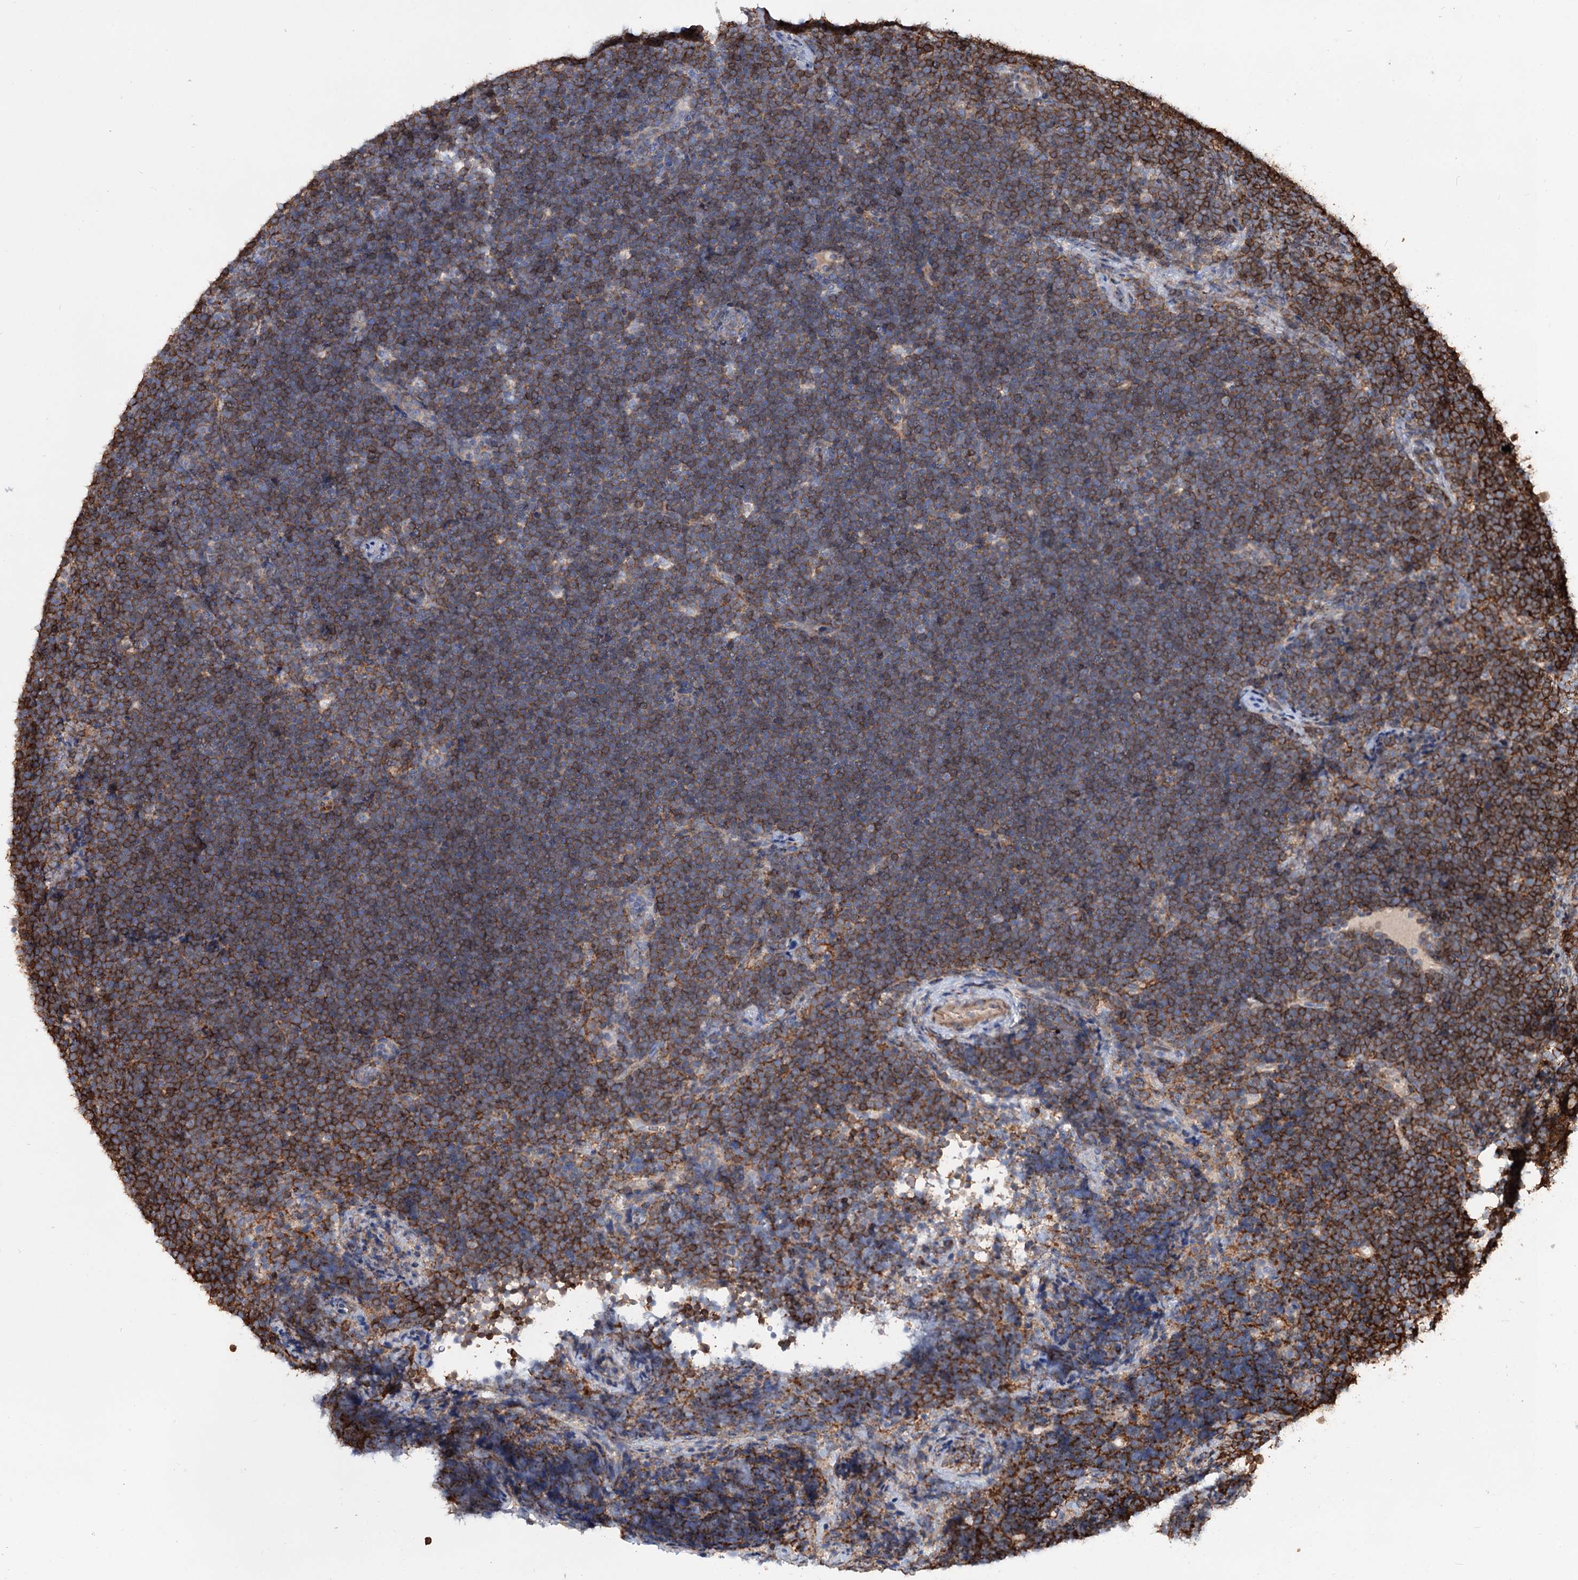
{"staining": {"intensity": "moderate", "quantity": ">75%", "location": "cytoplasmic/membranous"}, "tissue": "lymphoma", "cell_type": "Tumor cells", "image_type": "cancer", "snomed": [{"axis": "morphology", "description": "Malignant lymphoma, non-Hodgkin's type, High grade"}, {"axis": "topography", "description": "Lymph node"}], "caption": "Malignant lymphoma, non-Hodgkin's type (high-grade) stained with immunohistochemistry (IHC) shows moderate cytoplasmic/membranous positivity in approximately >75% of tumor cells.", "gene": "PTDSS2", "patient": {"sex": "male", "age": 13}}